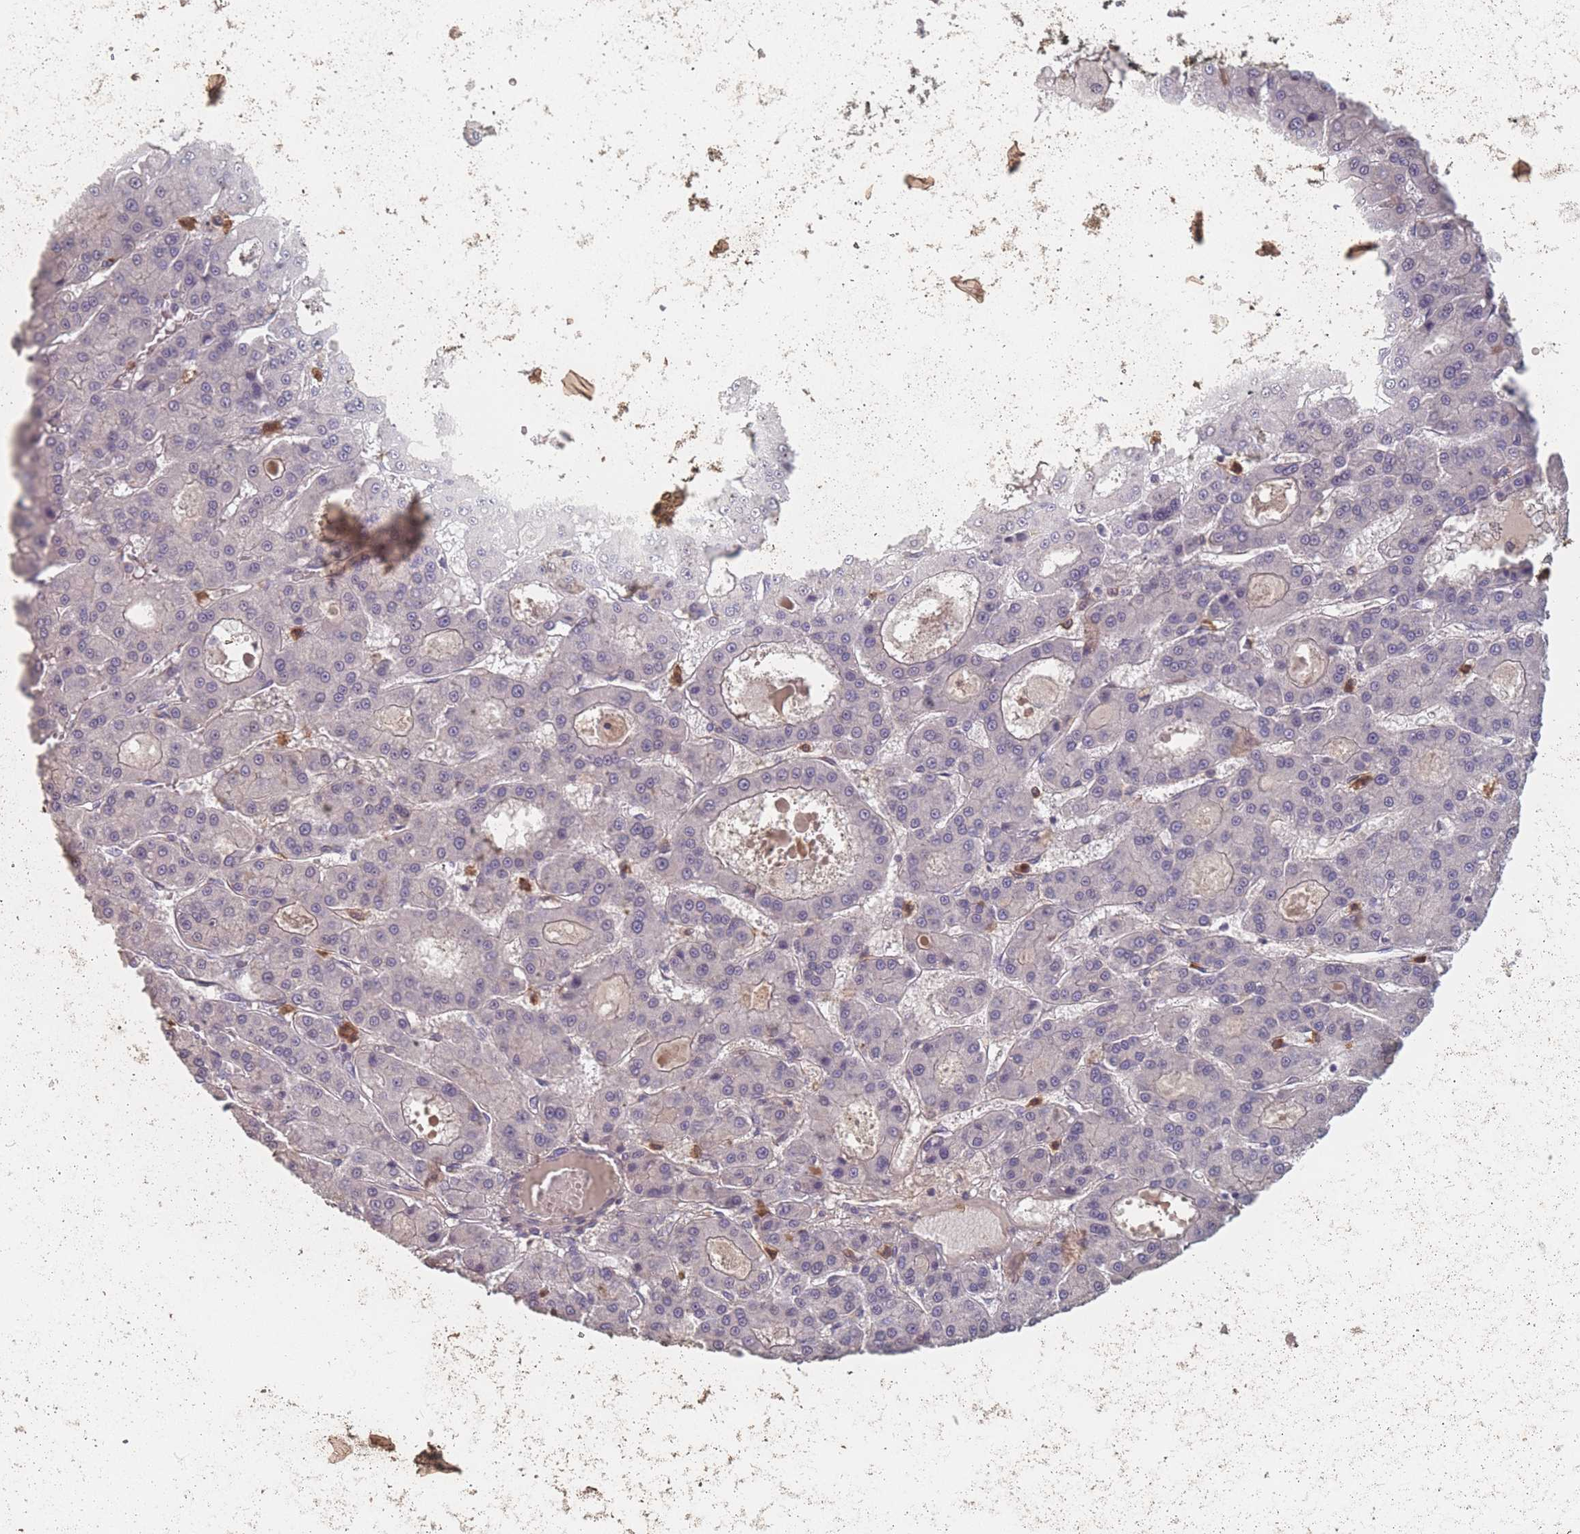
{"staining": {"intensity": "negative", "quantity": "none", "location": "none"}, "tissue": "liver cancer", "cell_type": "Tumor cells", "image_type": "cancer", "snomed": [{"axis": "morphology", "description": "Carcinoma, Hepatocellular, NOS"}, {"axis": "topography", "description": "Liver"}], "caption": "A high-resolution micrograph shows immunohistochemistry staining of liver hepatocellular carcinoma, which demonstrates no significant expression in tumor cells. Brightfield microscopy of immunohistochemistry stained with DAB (brown) and hematoxylin (blue), captured at high magnification.", "gene": "BST1", "patient": {"sex": "male", "age": 70}}